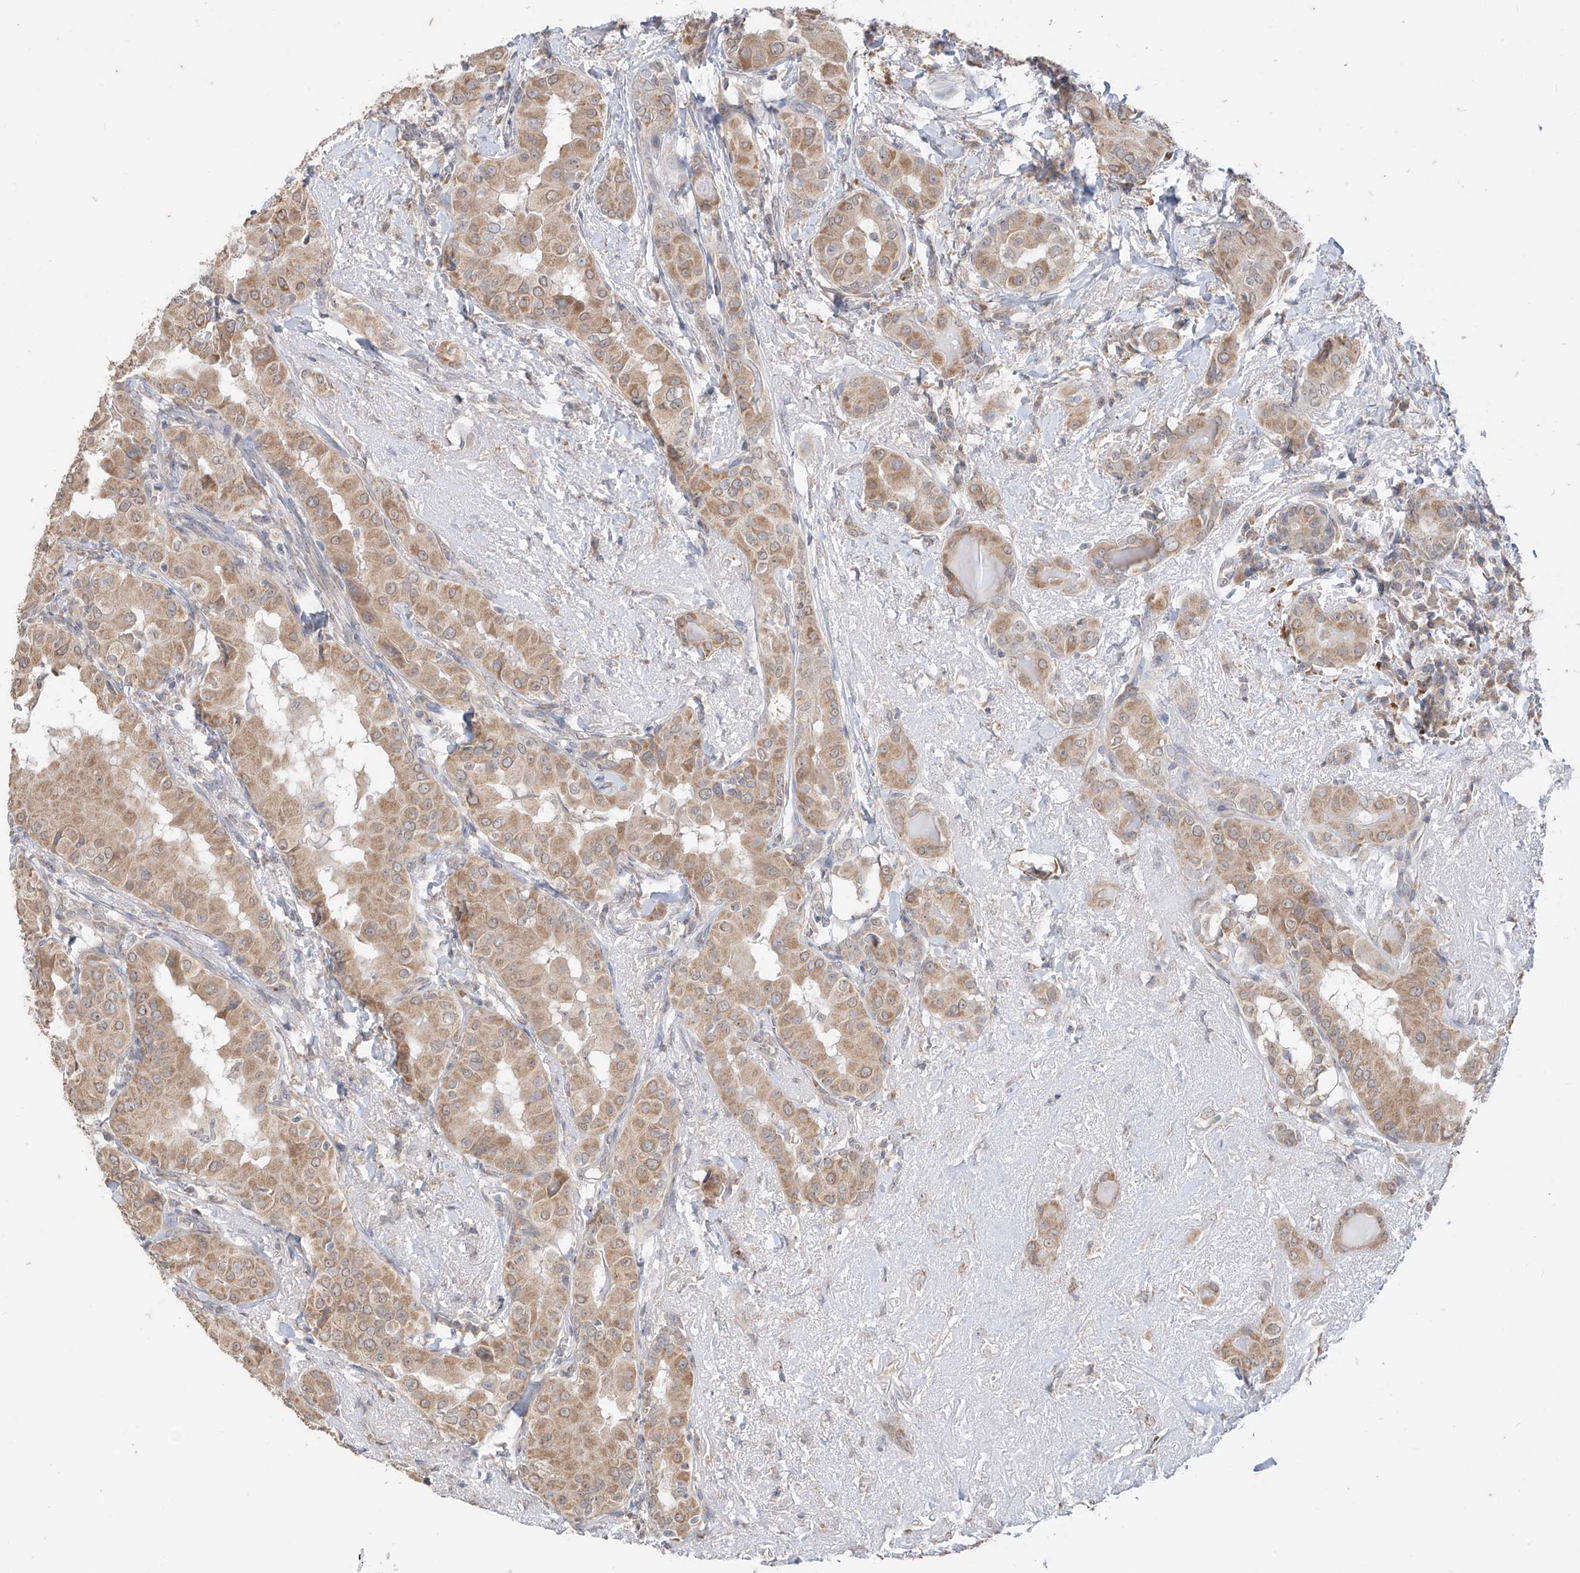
{"staining": {"intensity": "moderate", "quantity": ">75%", "location": "cytoplasmic/membranous"}, "tissue": "thyroid cancer", "cell_type": "Tumor cells", "image_type": "cancer", "snomed": [{"axis": "morphology", "description": "Papillary adenocarcinoma, NOS"}, {"axis": "topography", "description": "Thyroid gland"}], "caption": "High-power microscopy captured an immunohistochemistry (IHC) photomicrograph of thyroid cancer, revealing moderate cytoplasmic/membranous positivity in about >75% of tumor cells.", "gene": "MTUS2", "patient": {"sex": "male", "age": 33}}